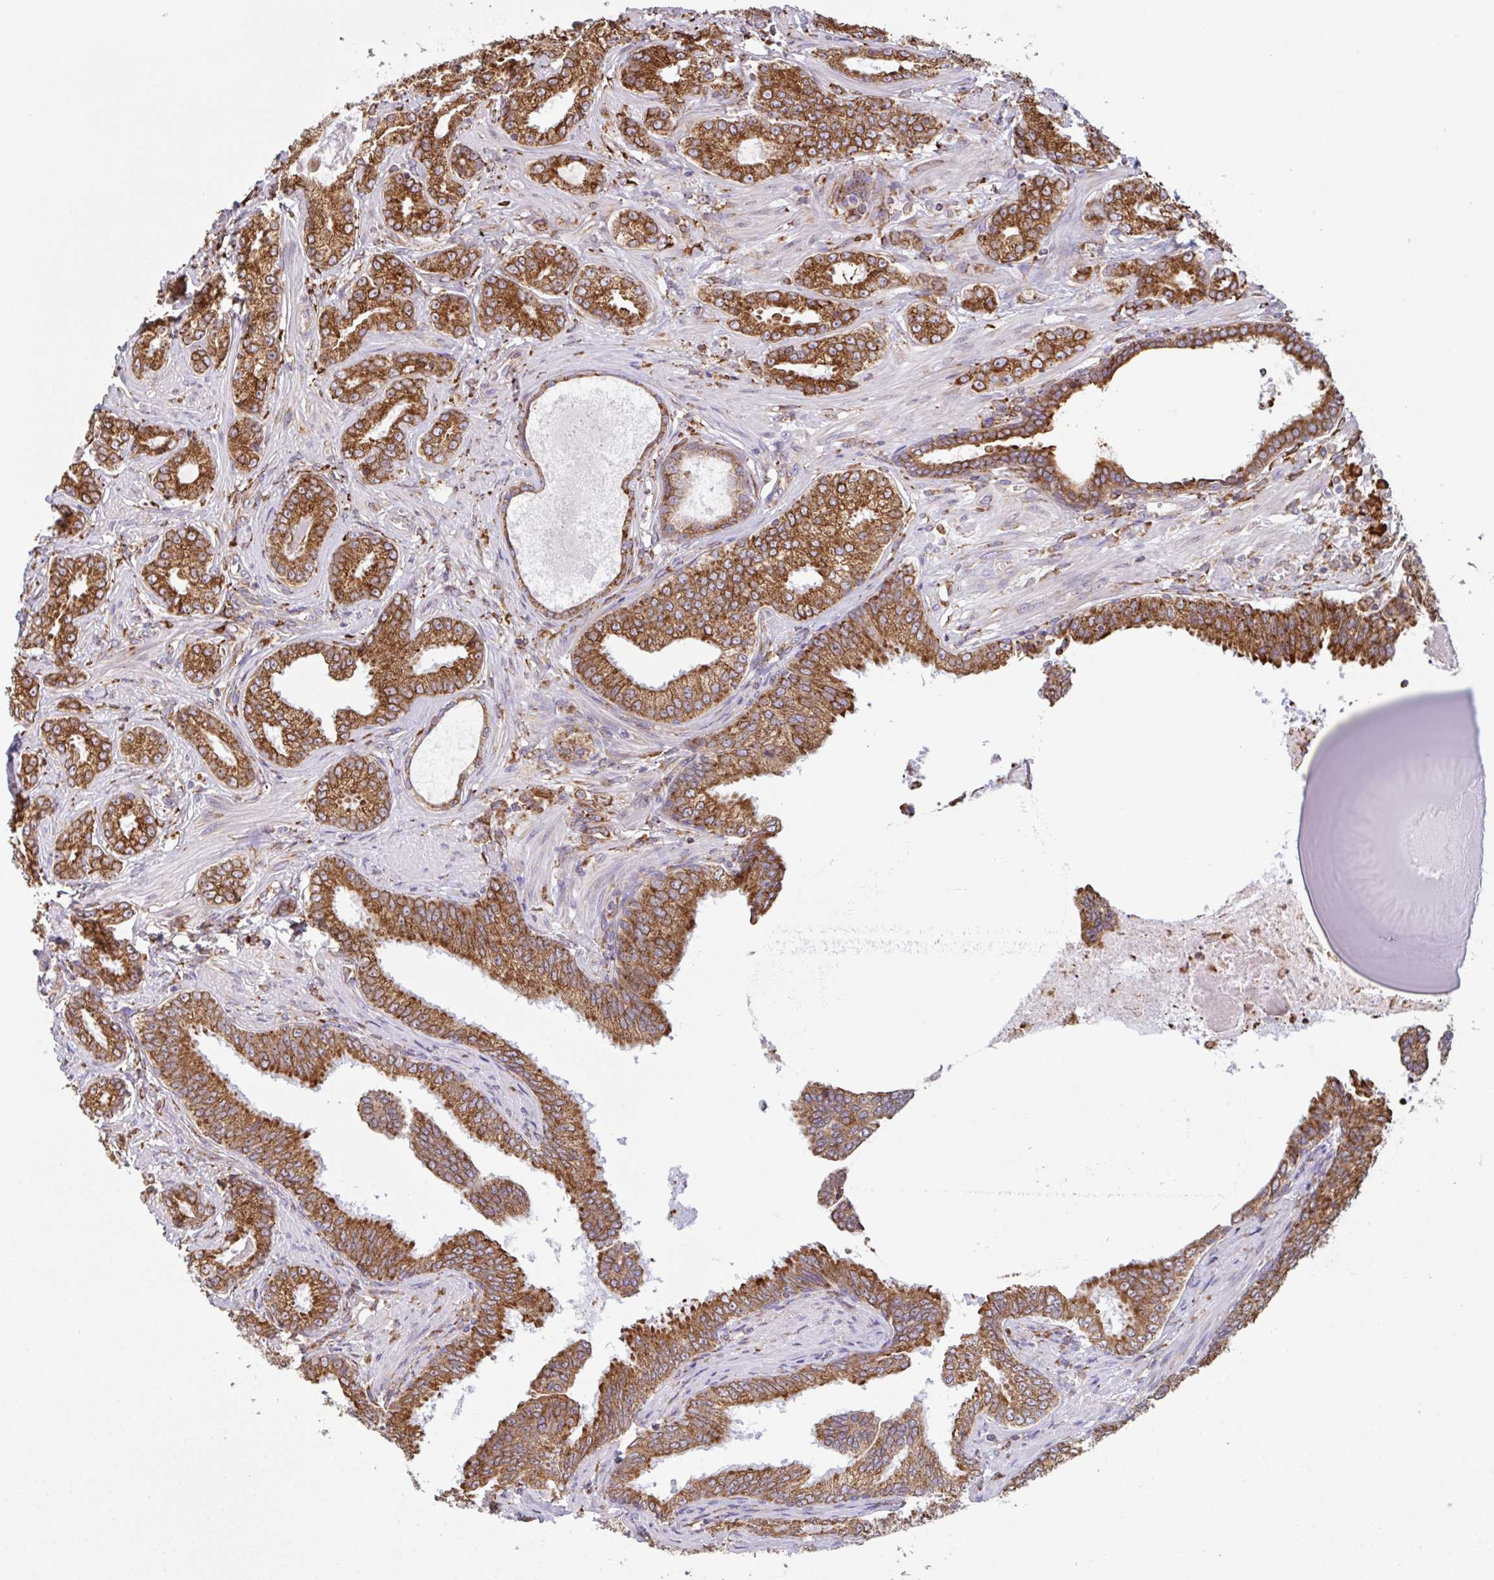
{"staining": {"intensity": "strong", "quantity": ">75%", "location": "cytoplasmic/membranous"}, "tissue": "prostate cancer", "cell_type": "Tumor cells", "image_type": "cancer", "snomed": [{"axis": "morphology", "description": "Adenocarcinoma, Low grade"}, {"axis": "topography", "description": "Prostate"}], "caption": "Tumor cells demonstrate high levels of strong cytoplasmic/membranous expression in about >75% of cells in human prostate cancer.", "gene": "DOK4", "patient": {"sex": "male", "age": 61}}